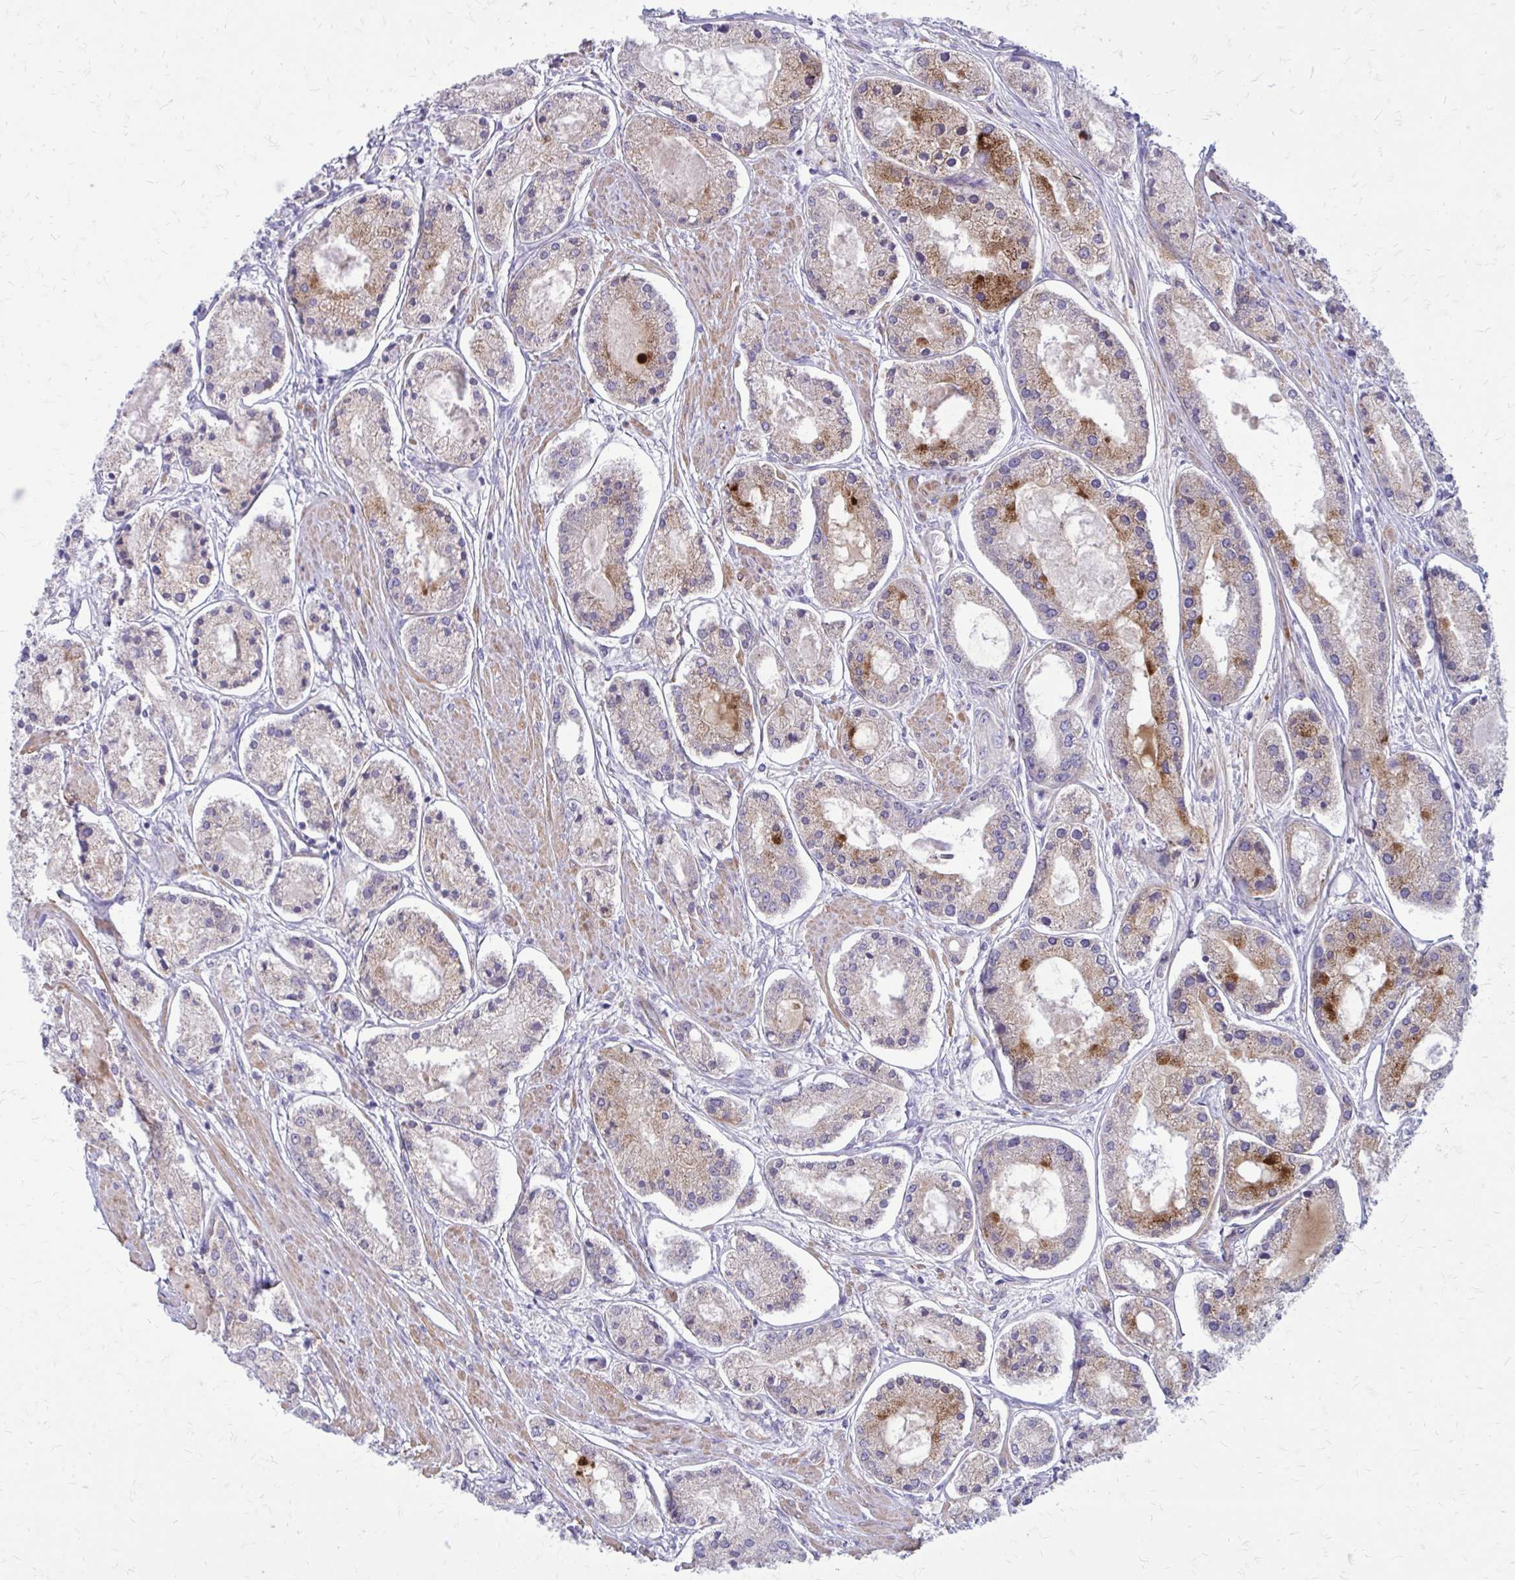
{"staining": {"intensity": "moderate", "quantity": "<25%", "location": "cytoplasmic/membranous"}, "tissue": "prostate cancer", "cell_type": "Tumor cells", "image_type": "cancer", "snomed": [{"axis": "morphology", "description": "Adenocarcinoma, High grade"}, {"axis": "topography", "description": "Prostate"}], "caption": "A high-resolution micrograph shows immunohistochemistry staining of prostate cancer (adenocarcinoma (high-grade)), which demonstrates moderate cytoplasmic/membranous staining in about <25% of tumor cells.", "gene": "GIGYF2", "patient": {"sex": "male", "age": 66}}